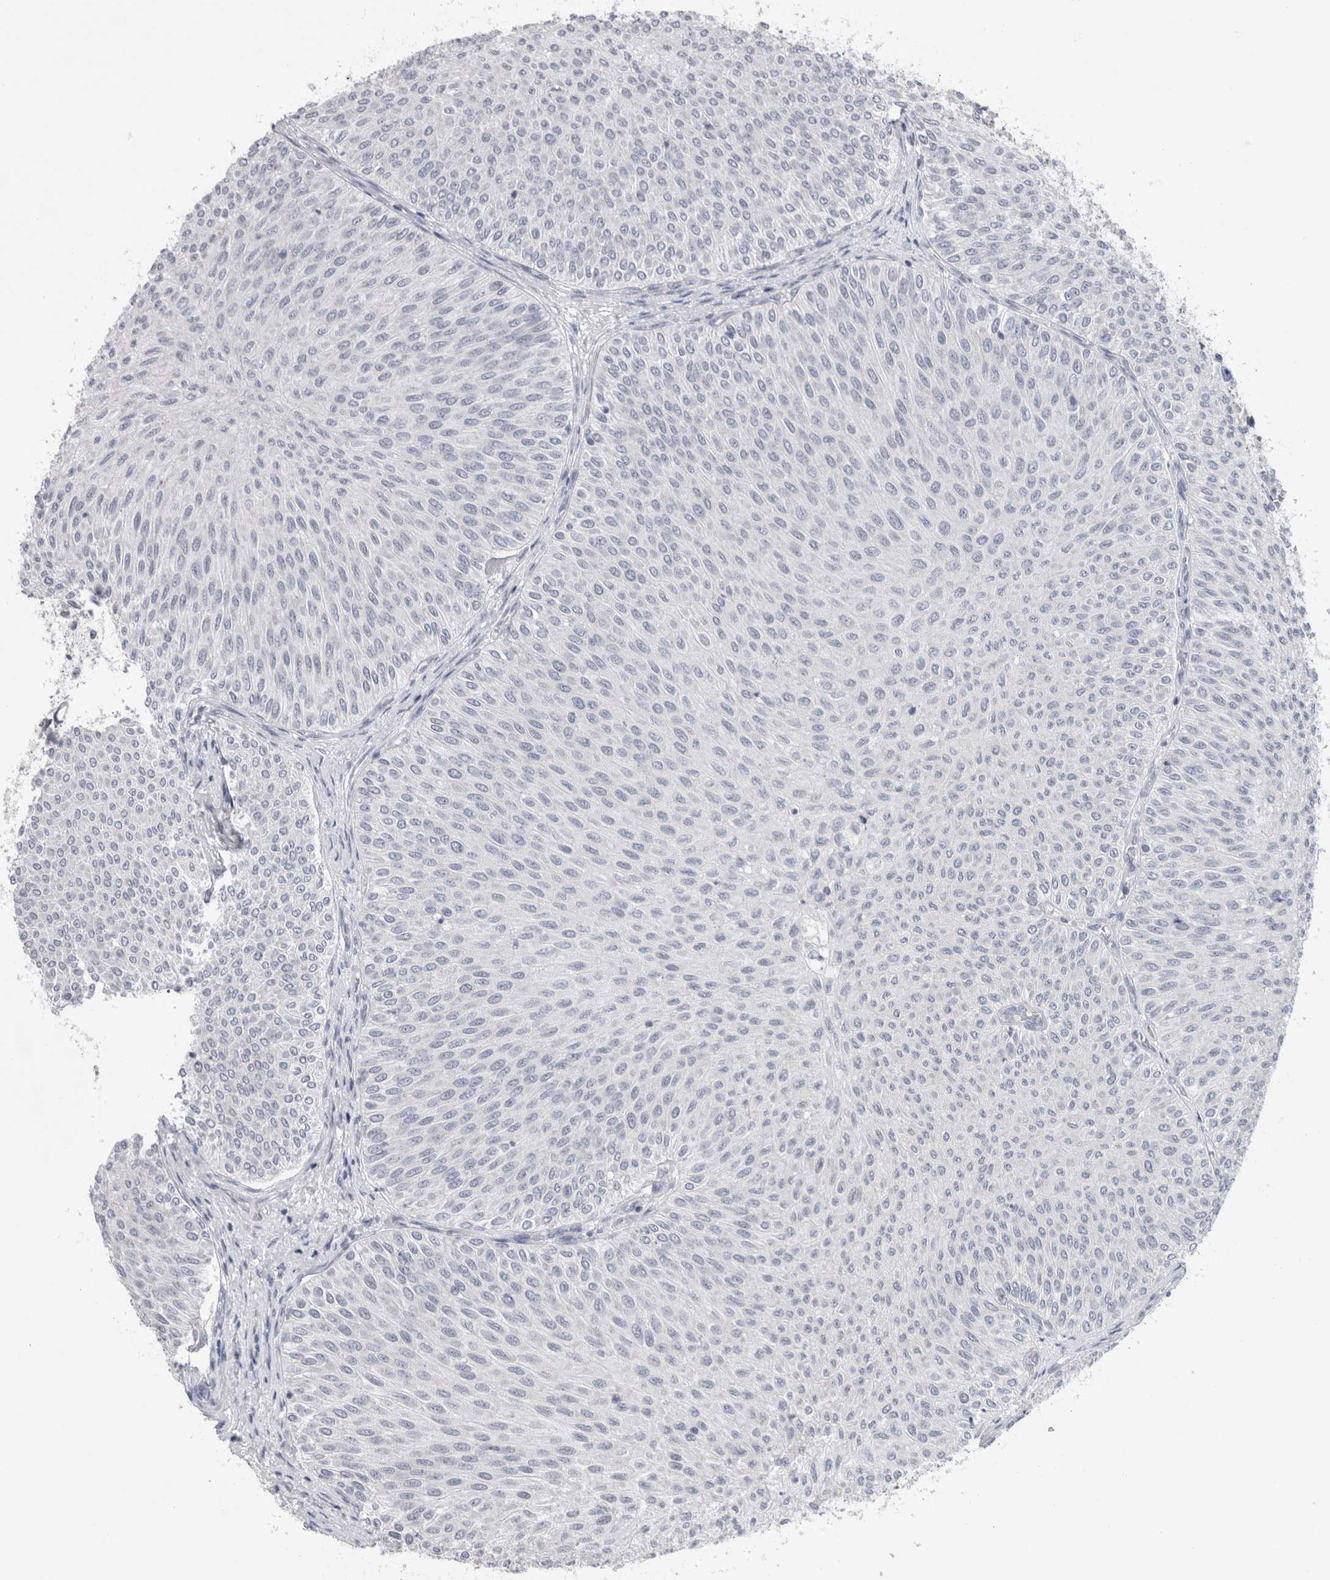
{"staining": {"intensity": "negative", "quantity": "none", "location": "none"}, "tissue": "urothelial cancer", "cell_type": "Tumor cells", "image_type": "cancer", "snomed": [{"axis": "morphology", "description": "Urothelial carcinoma, Low grade"}, {"axis": "topography", "description": "Urinary bladder"}], "caption": "This is a photomicrograph of immunohistochemistry (IHC) staining of low-grade urothelial carcinoma, which shows no expression in tumor cells.", "gene": "TONSL", "patient": {"sex": "male", "age": 78}}